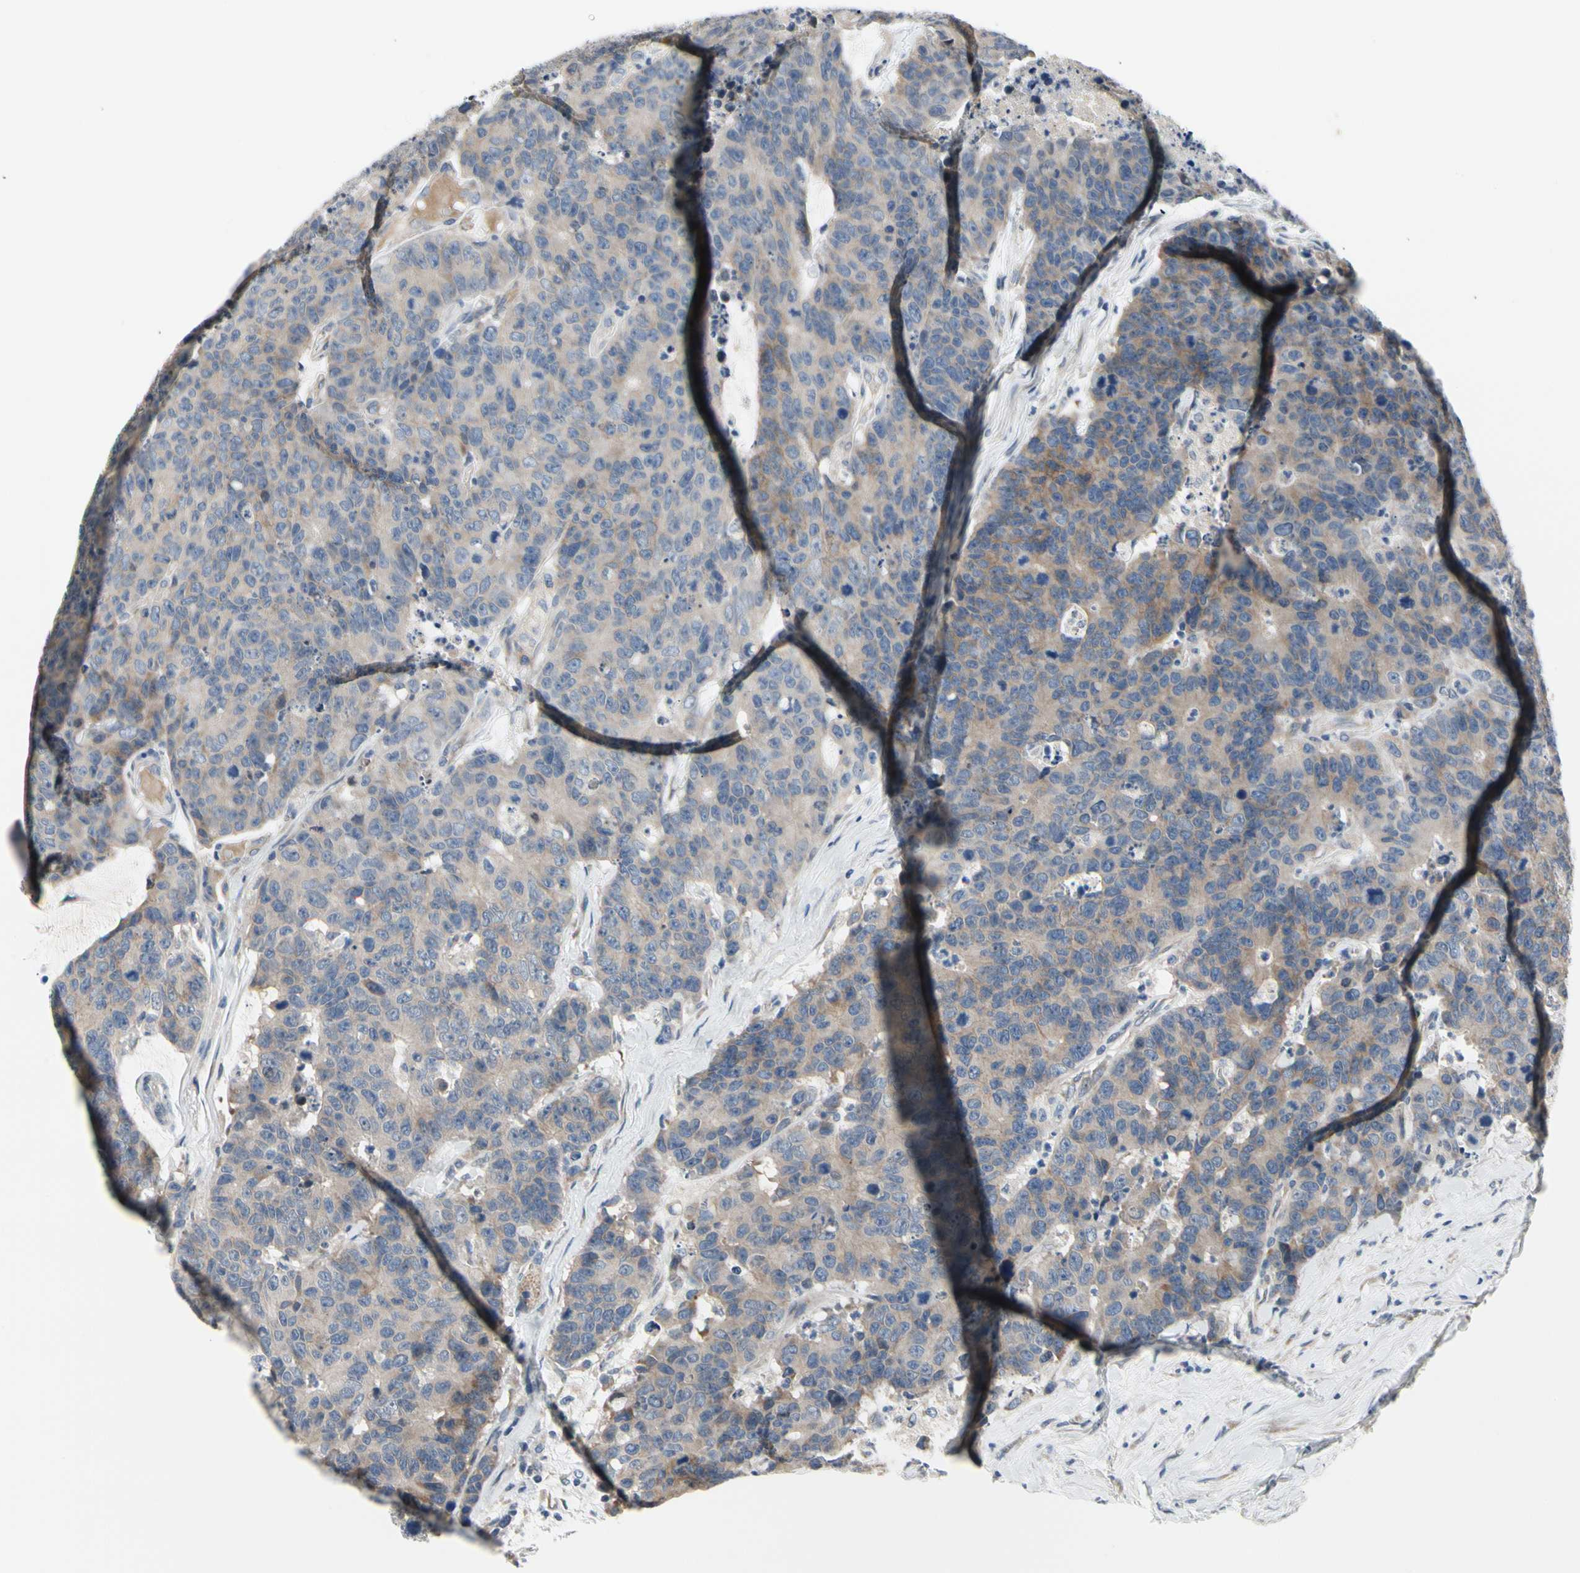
{"staining": {"intensity": "weak", "quantity": "25%-75%", "location": "cytoplasmic/membranous"}, "tissue": "colorectal cancer", "cell_type": "Tumor cells", "image_type": "cancer", "snomed": [{"axis": "morphology", "description": "Adenocarcinoma, NOS"}, {"axis": "topography", "description": "Colon"}], "caption": "Colorectal adenocarcinoma tissue demonstrates weak cytoplasmic/membranous expression in about 25%-75% of tumor cells, visualized by immunohistochemistry.", "gene": "NFASC", "patient": {"sex": "female", "age": 86}}